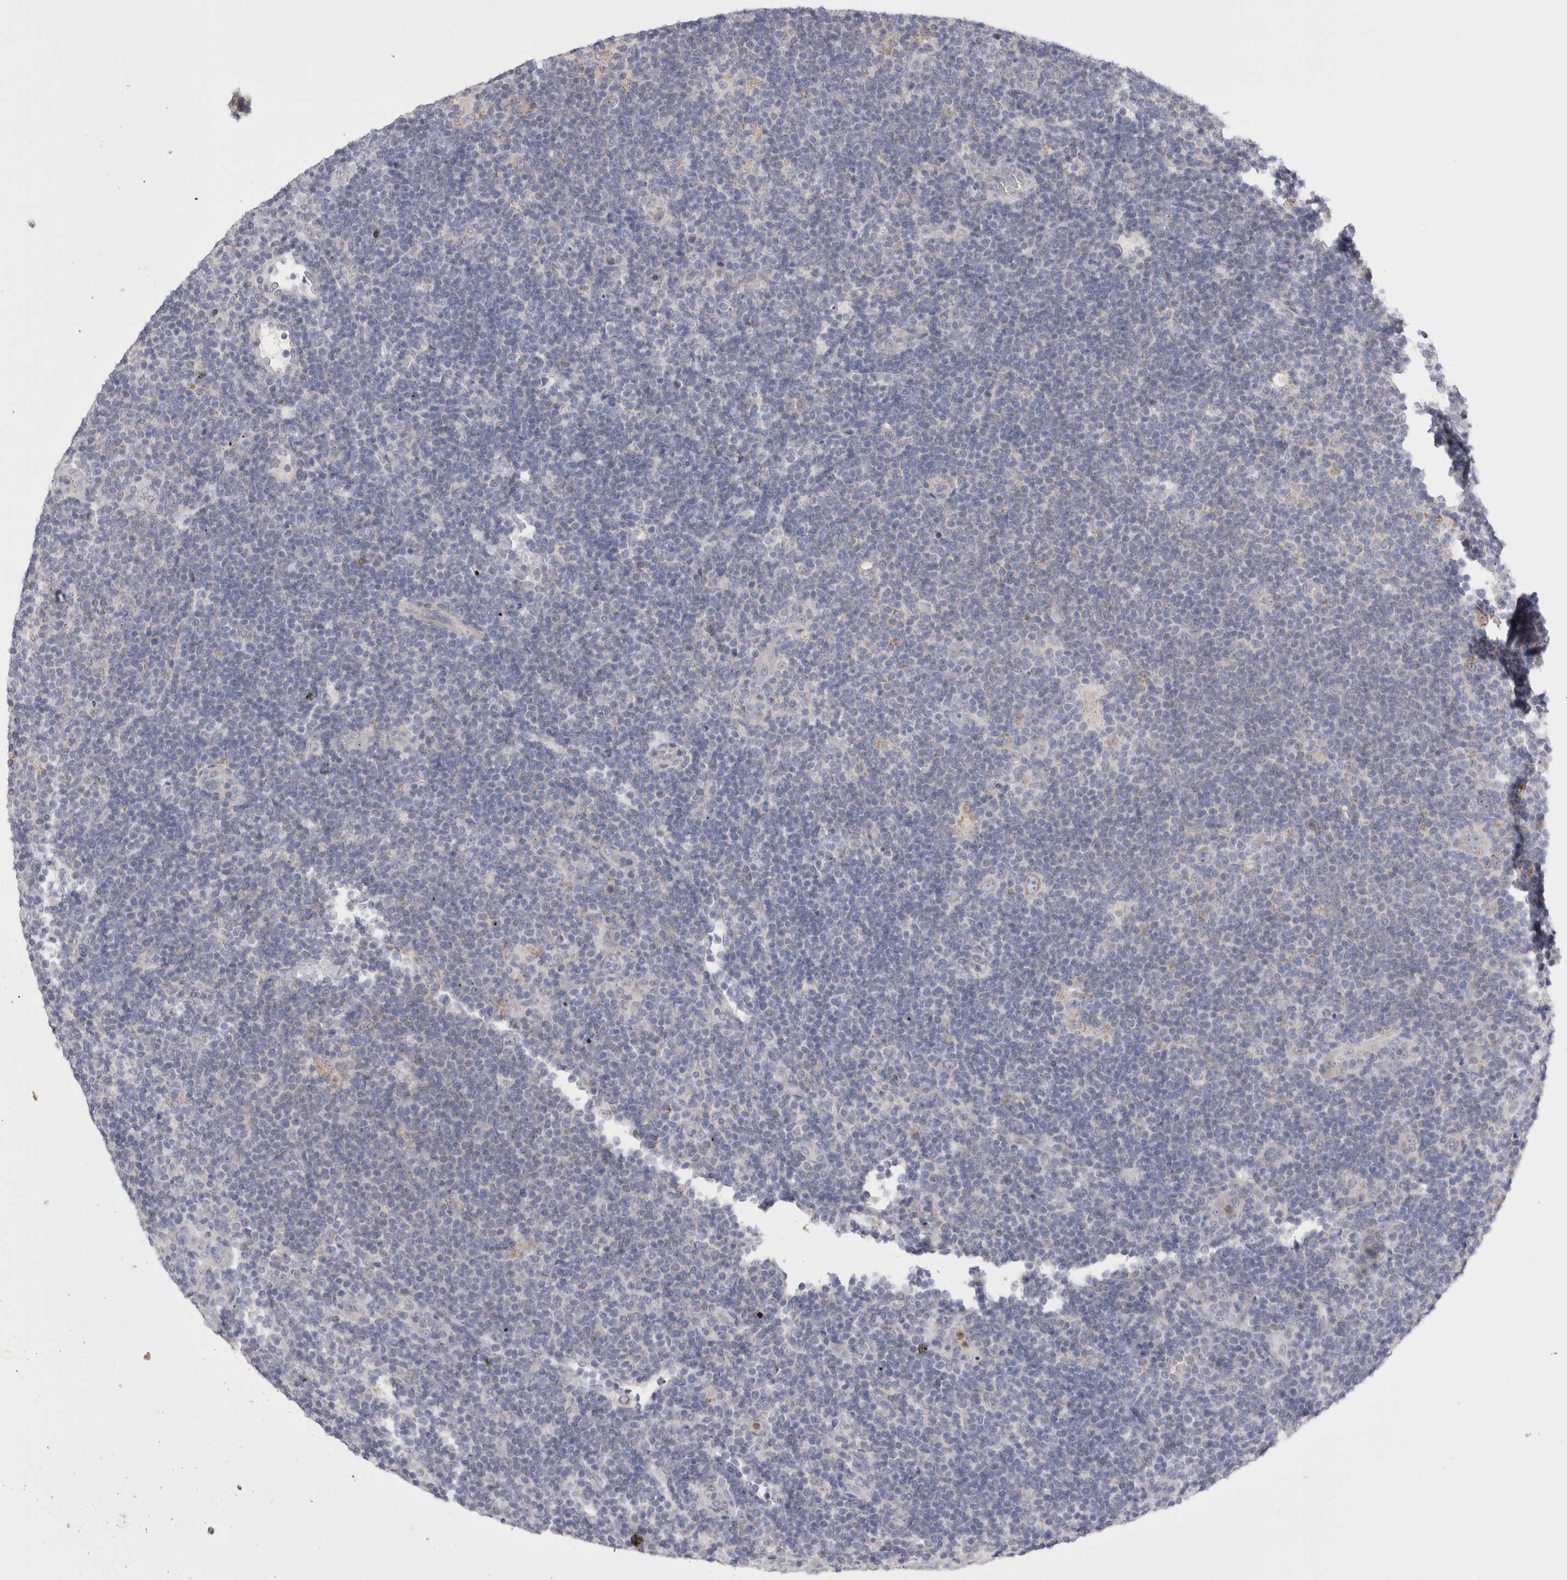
{"staining": {"intensity": "weak", "quantity": "<25%", "location": "cytoplasmic/membranous"}, "tissue": "lymphoma", "cell_type": "Tumor cells", "image_type": "cancer", "snomed": [{"axis": "morphology", "description": "Hodgkin's disease, NOS"}, {"axis": "topography", "description": "Lymph node"}], "caption": "Lymphoma was stained to show a protein in brown. There is no significant expression in tumor cells. (Brightfield microscopy of DAB IHC at high magnification).", "gene": "CCDC126", "patient": {"sex": "female", "age": 57}}